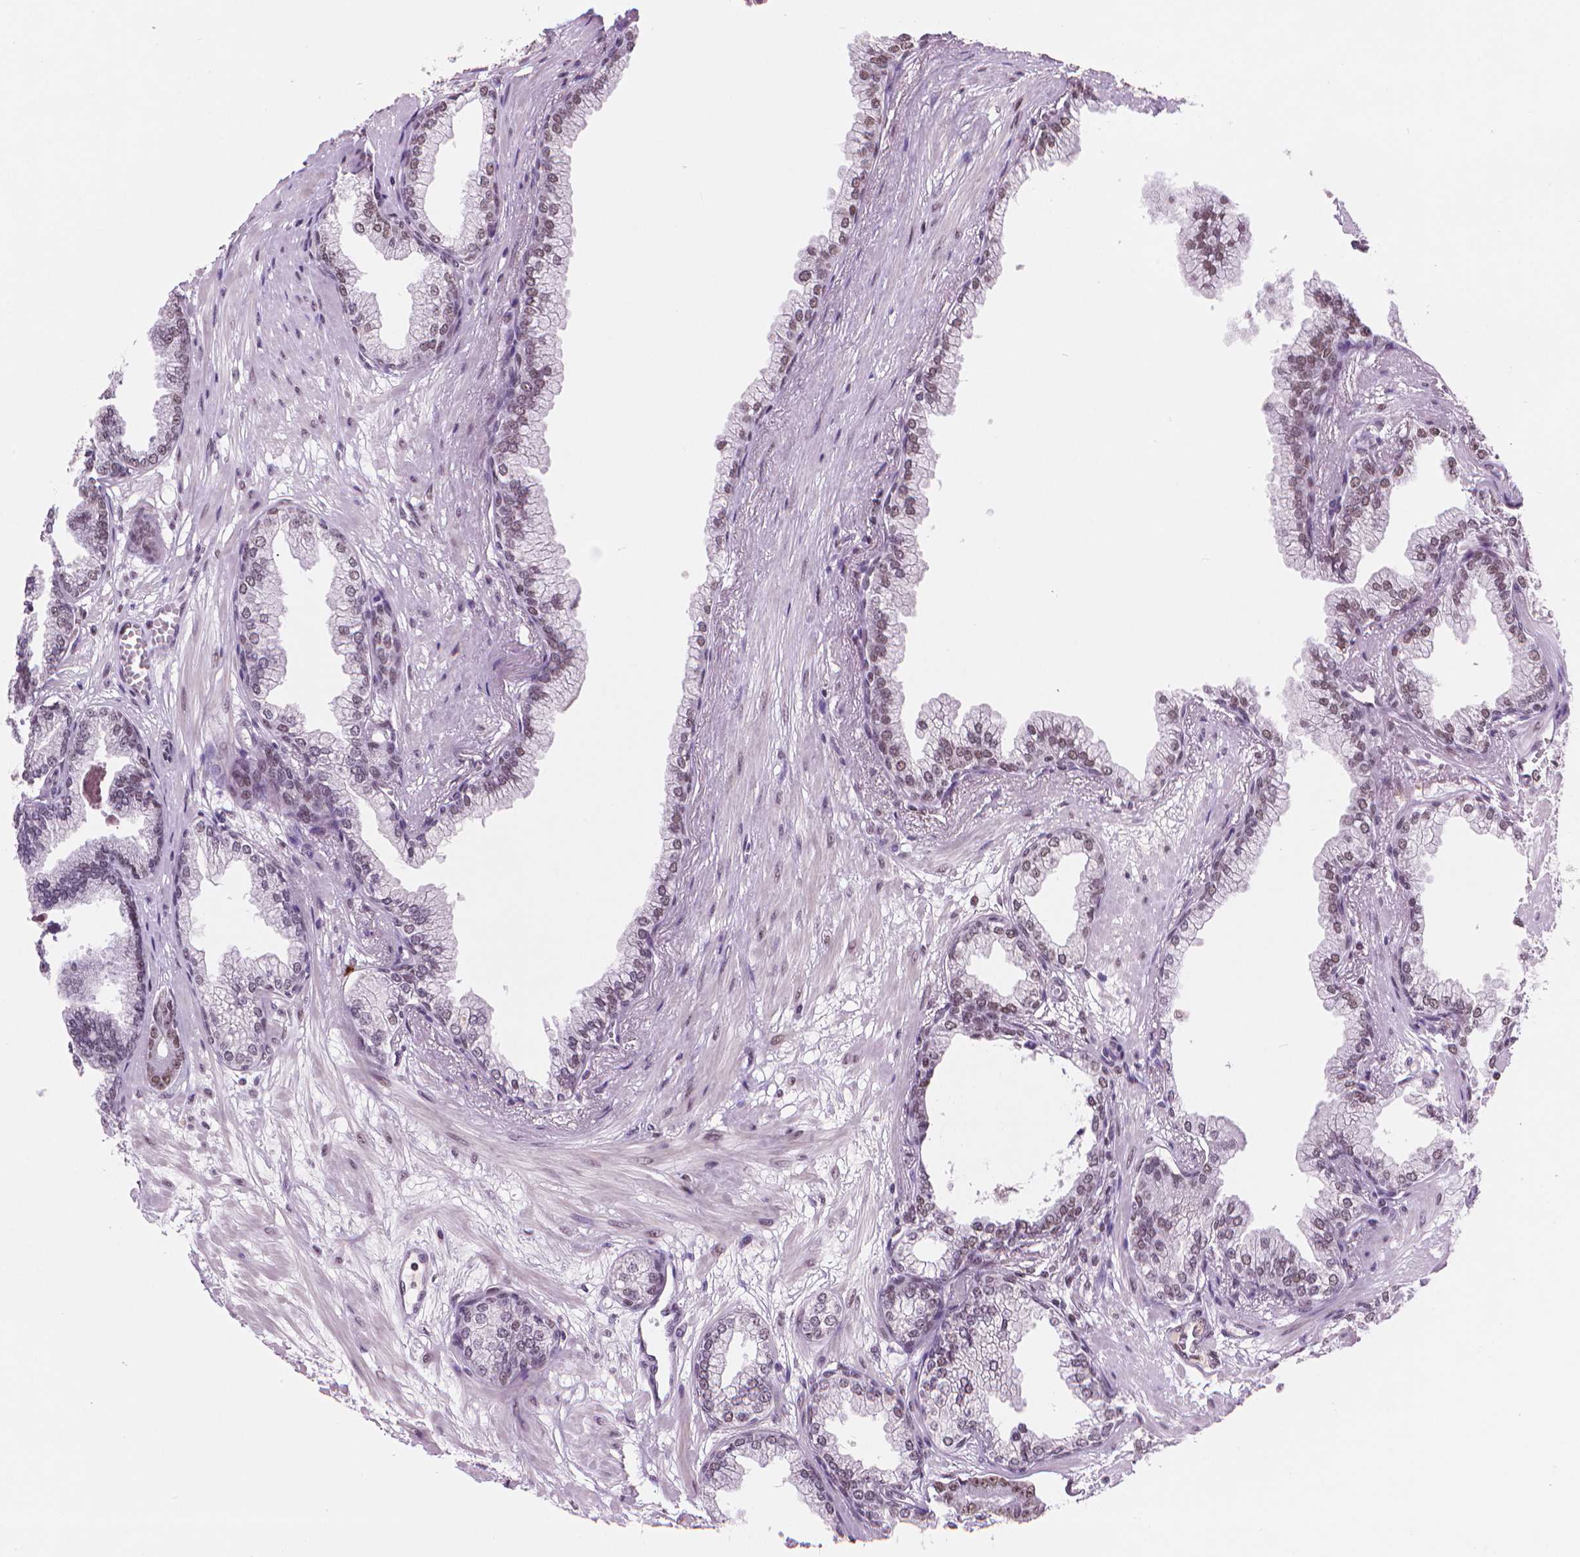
{"staining": {"intensity": "weak", "quantity": "25%-75%", "location": "nuclear"}, "tissue": "prostate cancer", "cell_type": "Tumor cells", "image_type": "cancer", "snomed": [{"axis": "morphology", "description": "Adenocarcinoma, Low grade"}, {"axis": "topography", "description": "Prostate"}], "caption": "The micrograph displays a brown stain indicating the presence of a protein in the nuclear of tumor cells in adenocarcinoma (low-grade) (prostate).", "gene": "RPA4", "patient": {"sex": "male", "age": 64}}